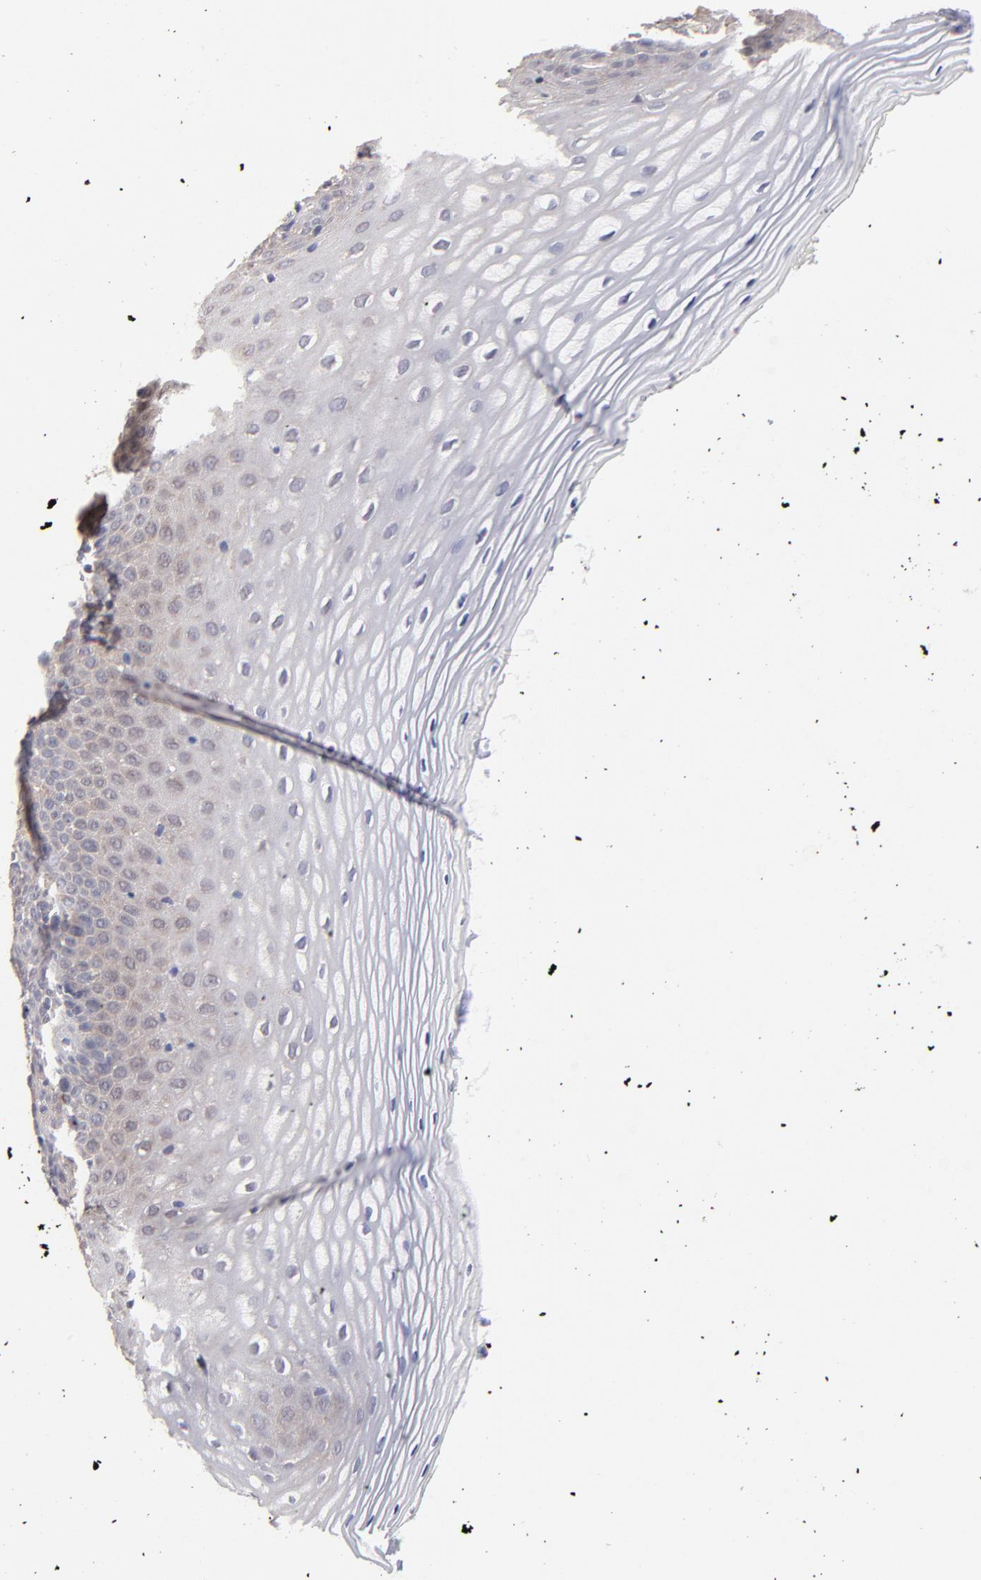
{"staining": {"intensity": "weak", "quantity": "25%-75%", "location": "cytoplasmic/membranous"}, "tissue": "vagina", "cell_type": "Squamous epithelial cells", "image_type": "normal", "snomed": [{"axis": "morphology", "description": "Normal tissue, NOS"}, {"axis": "topography", "description": "Vagina"}], "caption": "Normal vagina displays weak cytoplasmic/membranous positivity in about 25%-75% of squamous epithelial cells The protein is shown in brown color, while the nuclei are stained blue..", "gene": "STAP2", "patient": {"sex": "female", "age": 55}}